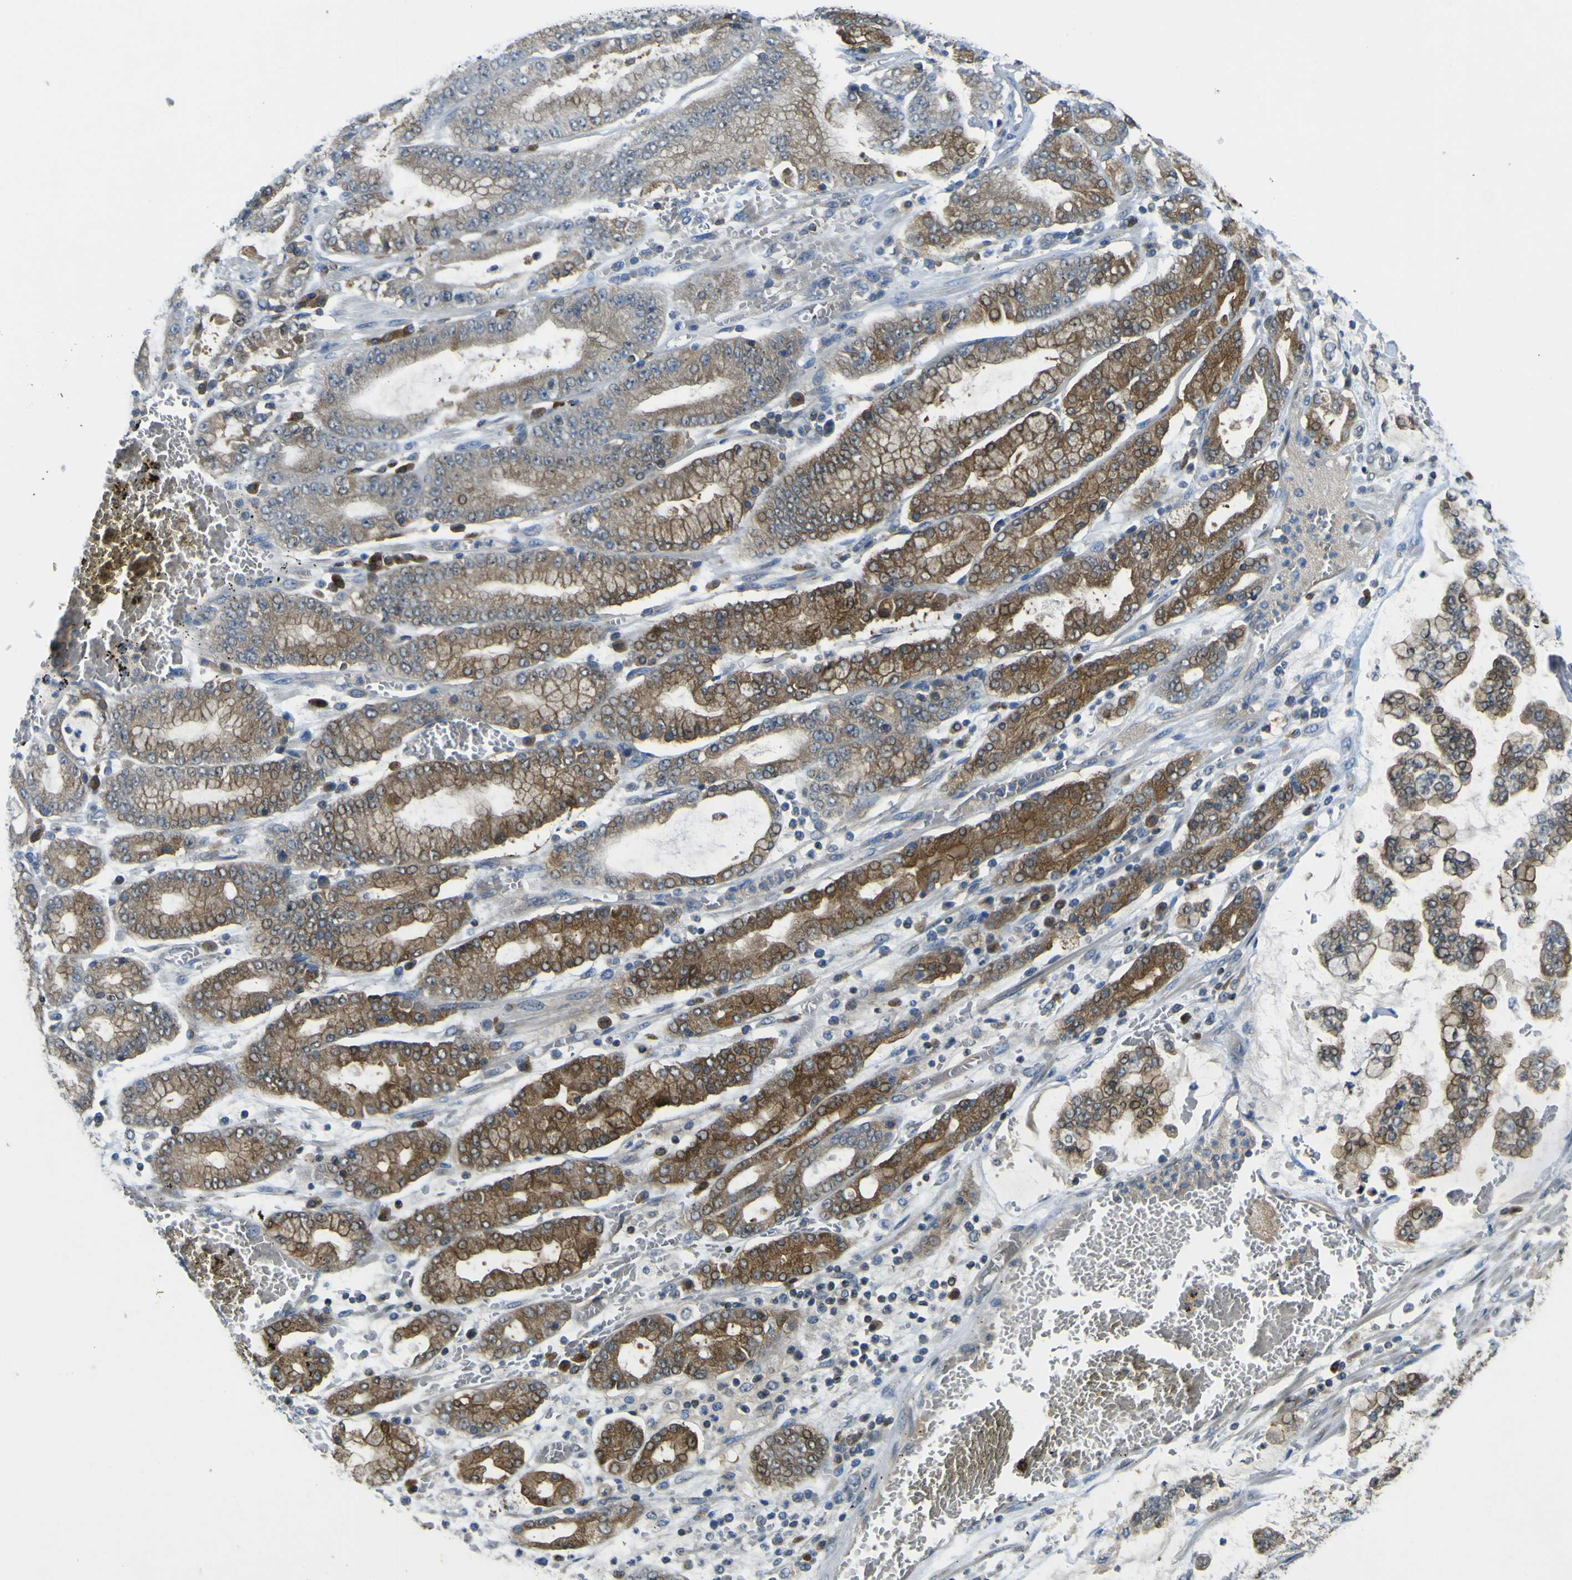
{"staining": {"intensity": "moderate", "quantity": "25%-75%", "location": "cytoplasmic/membranous"}, "tissue": "stomach cancer", "cell_type": "Tumor cells", "image_type": "cancer", "snomed": [{"axis": "morphology", "description": "Normal tissue, NOS"}, {"axis": "morphology", "description": "Adenocarcinoma, NOS"}, {"axis": "topography", "description": "Stomach, upper"}, {"axis": "topography", "description": "Stomach"}], "caption": "IHC (DAB) staining of human stomach cancer (adenocarcinoma) demonstrates moderate cytoplasmic/membranous protein positivity in approximately 25%-75% of tumor cells.", "gene": "EML2", "patient": {"sex": "male", "age": 76}}